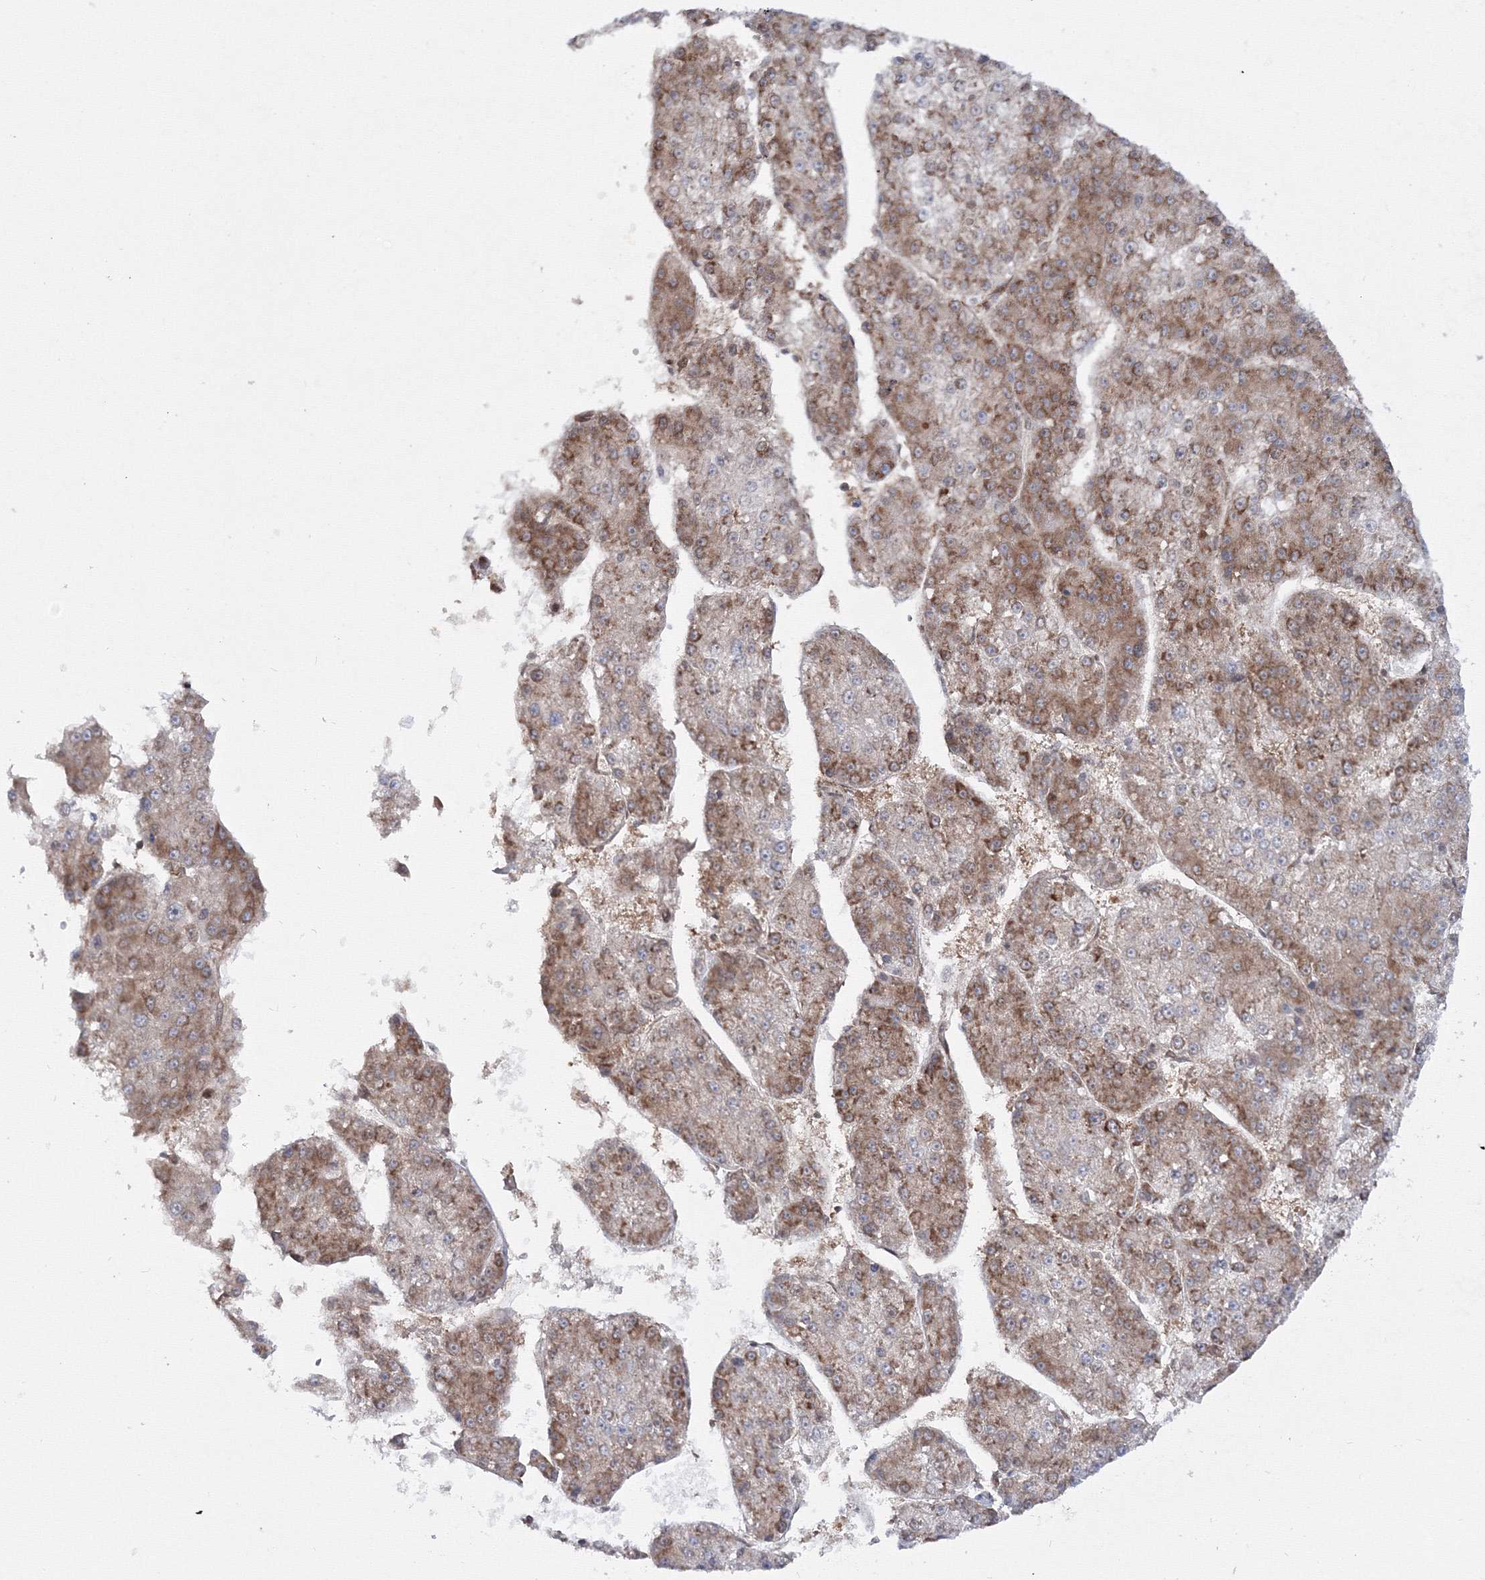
{"staining": {"intensity": "moderate", "quantity": "25%-75%", "location": "cytoplasmic/membranous"}, "tissue": "liver cancer", "cell_type": "Tumor cells", "image_type": "cancer", "snomed": [{"axis": "morphology", "description": "Carcinoma, Hepatocellular, NOS"}, {"axis": "topography", "description": "Liver"}], "caption": "Protein expression analysis of liver cancer demonstrates moderate cytoplasmic/membranous staining in approximately 25%-75% of tumor cells.", "gene": "HARS1", "patient": {"sex": "female", "age": 73}}